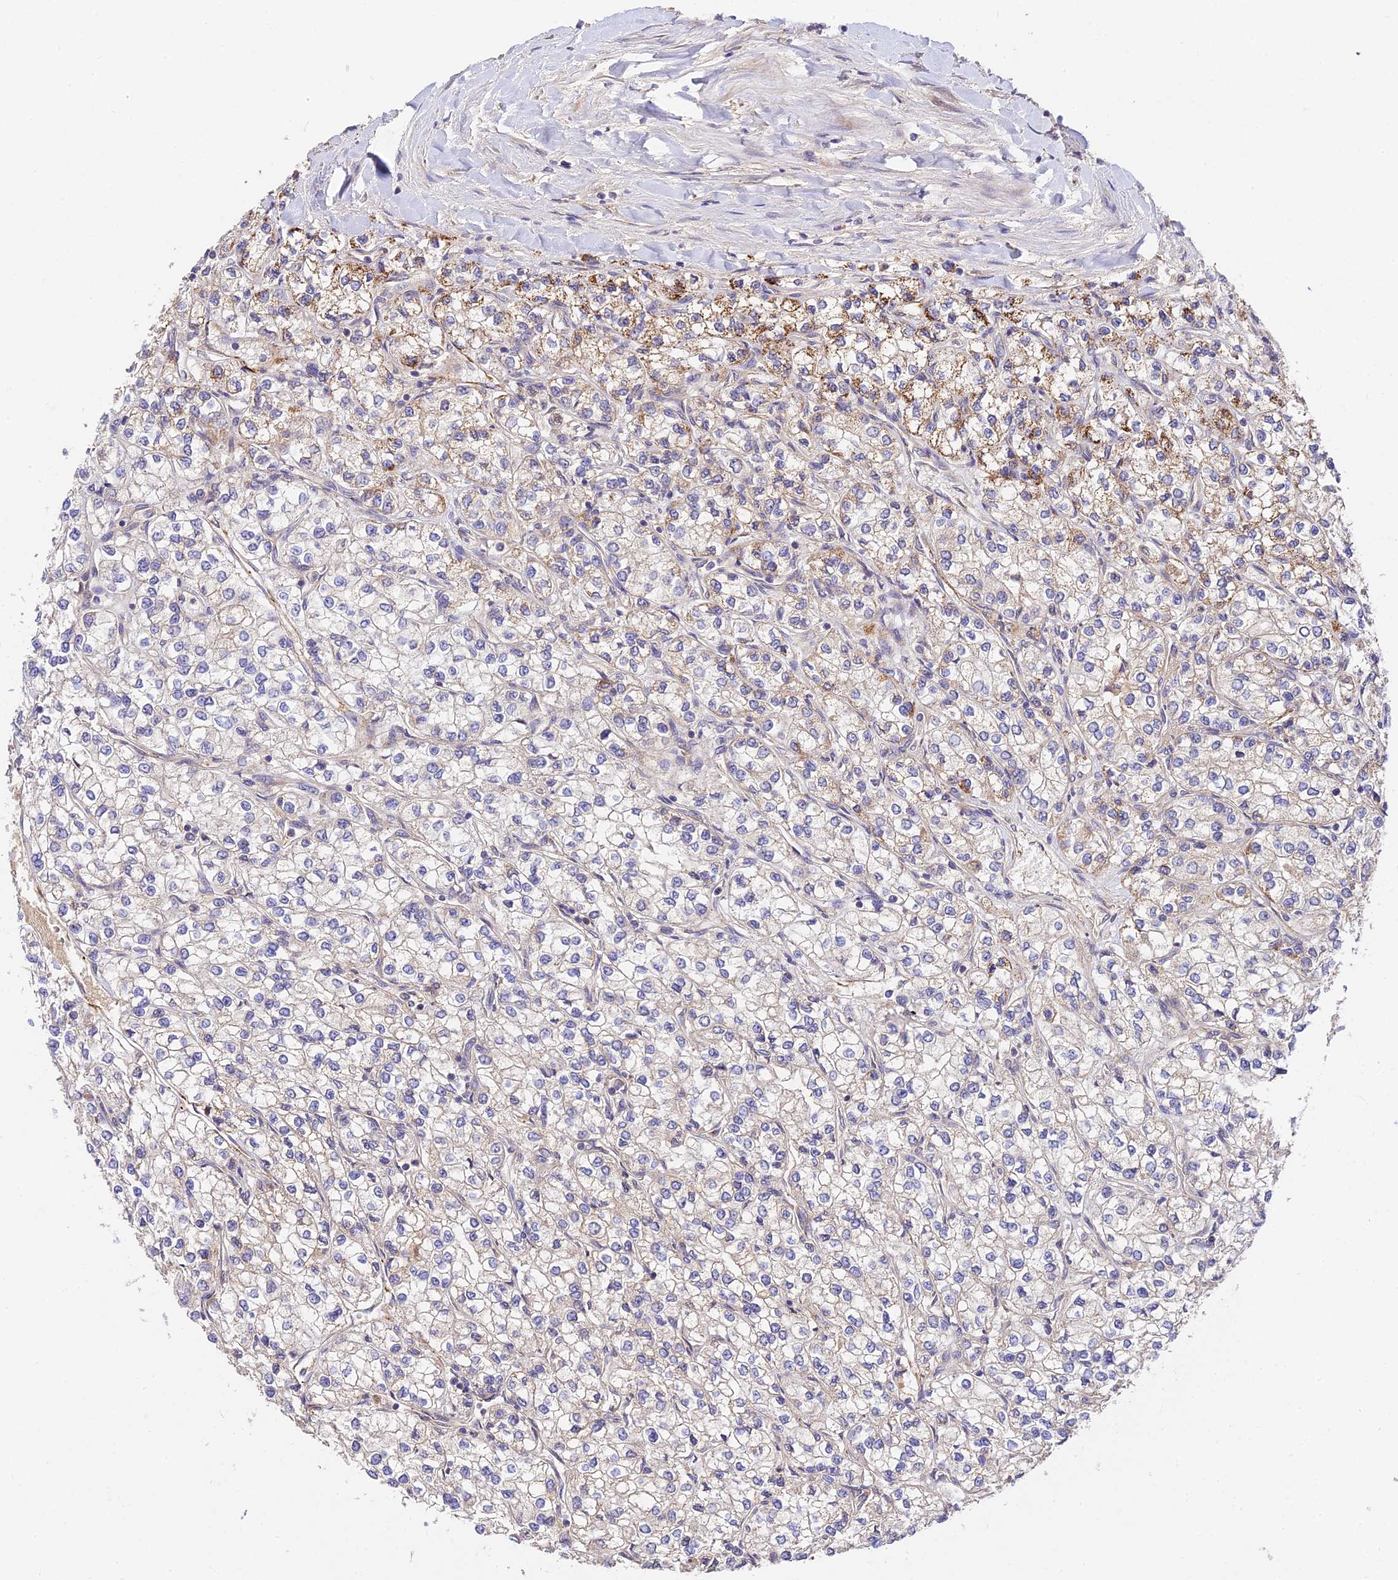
{"staining": {"intensity": "moderate", "quantity": "<25%", "location": "cytoplasmic/membranous"}, "tissue": "renal cancer", "cell_type": "Tumor cells", "image_type": "cancer", "snomed": [{"axis": "morphology", "description": "Adenocarcinoma, NOS"}, {"axis": "topography", "description": "Kidney"}], "caption": "Renal cancer was stained to show a protein in brown. There is low levels of moderate cytoplasmic/membranous expression in approximately <25% of tumor cells.", "gene": "C3orf20", "patient": {"sex": "male", "age": 80}}